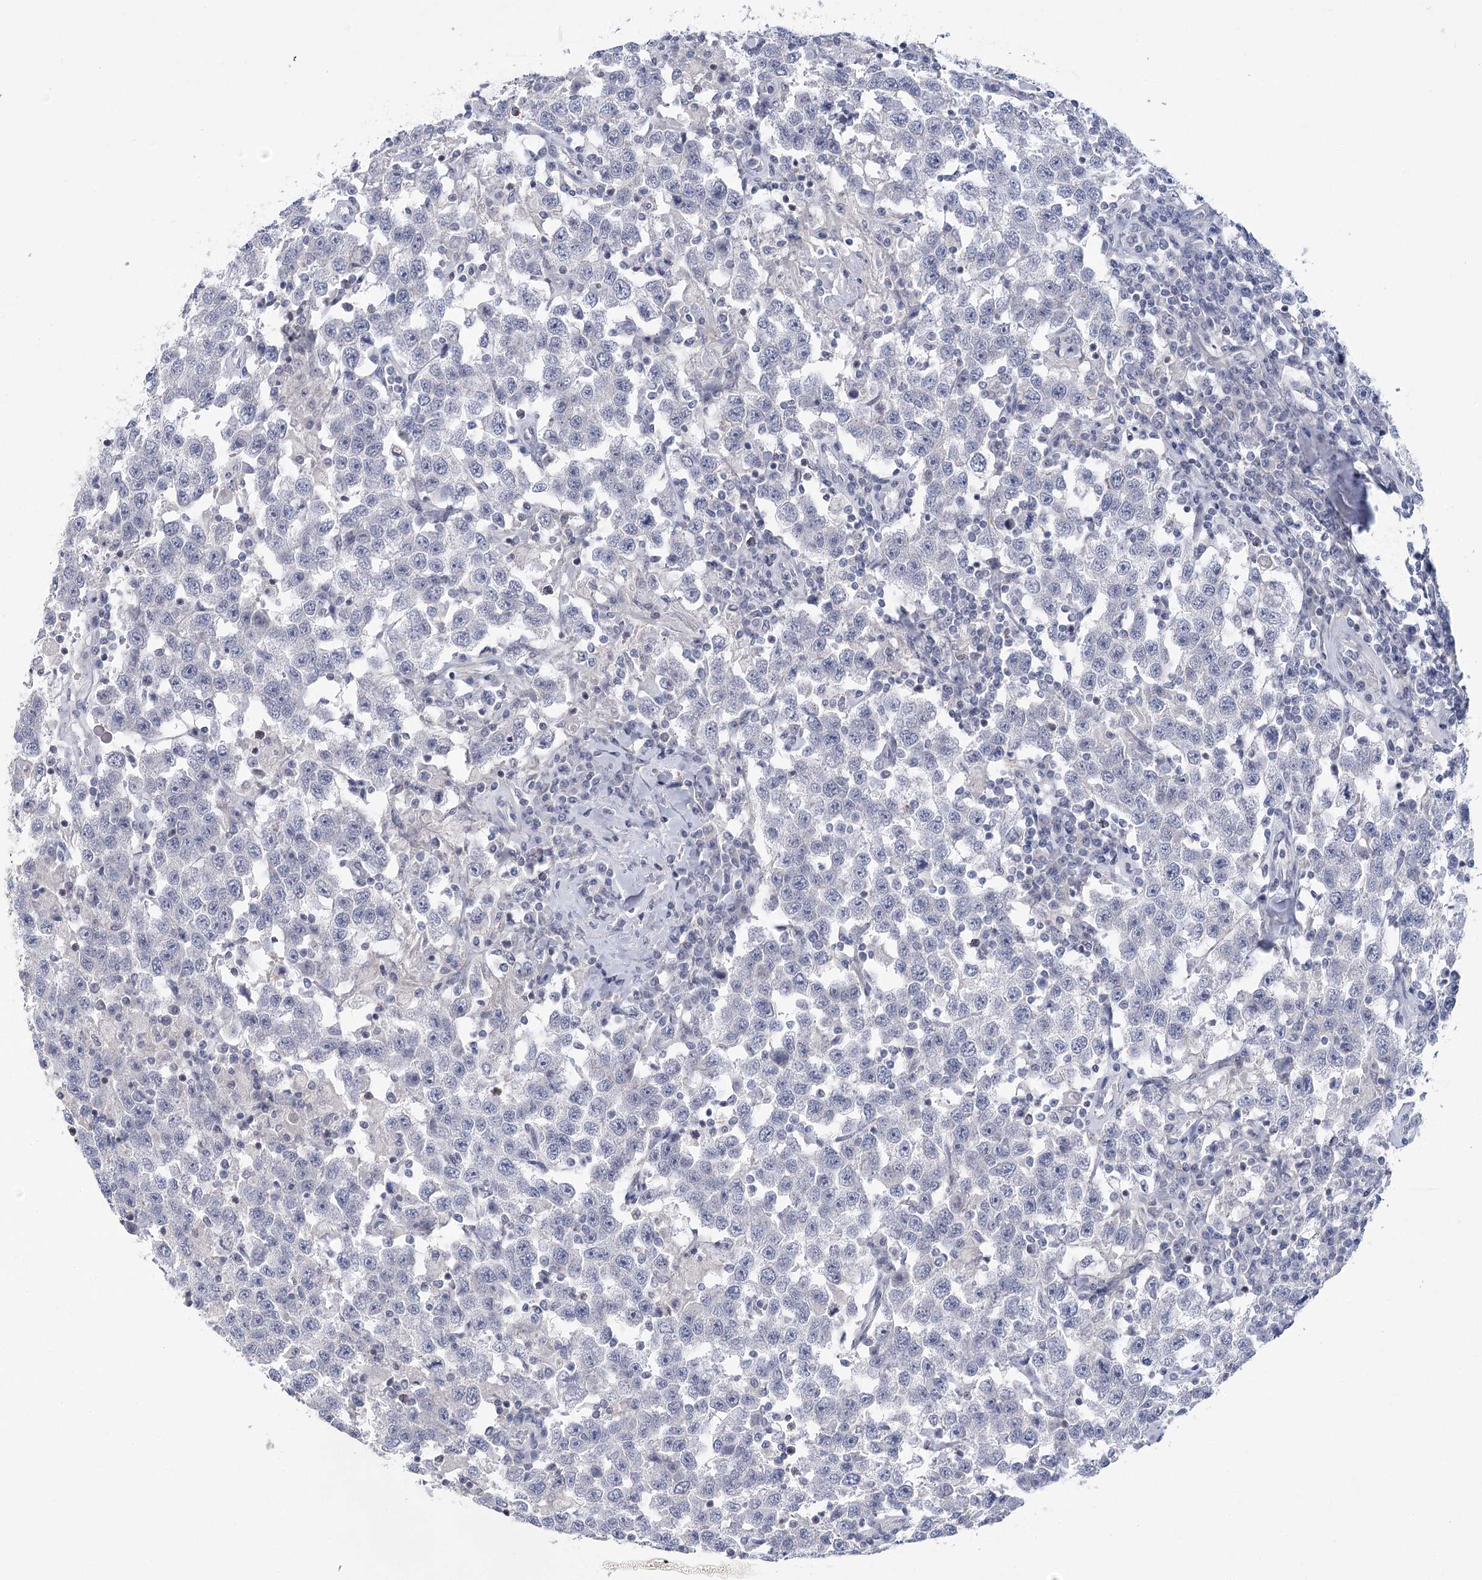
{"staining": {"intensity": "negative", "quantity": "none", "location": "none"}, "tissue": "testis cancer", "cell_type": "Tumor cells", "image_type": "cancer", "snomed": [{"axis": "morphology", "description": "Seminoma, NOS"}, {"axis": "topography", "description": "Testis"}], "caption": "Immunohistochemistry photomicrograph of neoplastic tissue: human testis cancer (seminoma) stained with DAB (3,3'-diaminobenzidine) displays no significant protein positivity in tumor cells. The staining is performed using DAB (3,3'-diaminobenzidine) brown chromogen with nuclei counter-stained in using hematoxylin.", "gene": "FAM76B", "patient": {"sex": "male", "age": 41}}